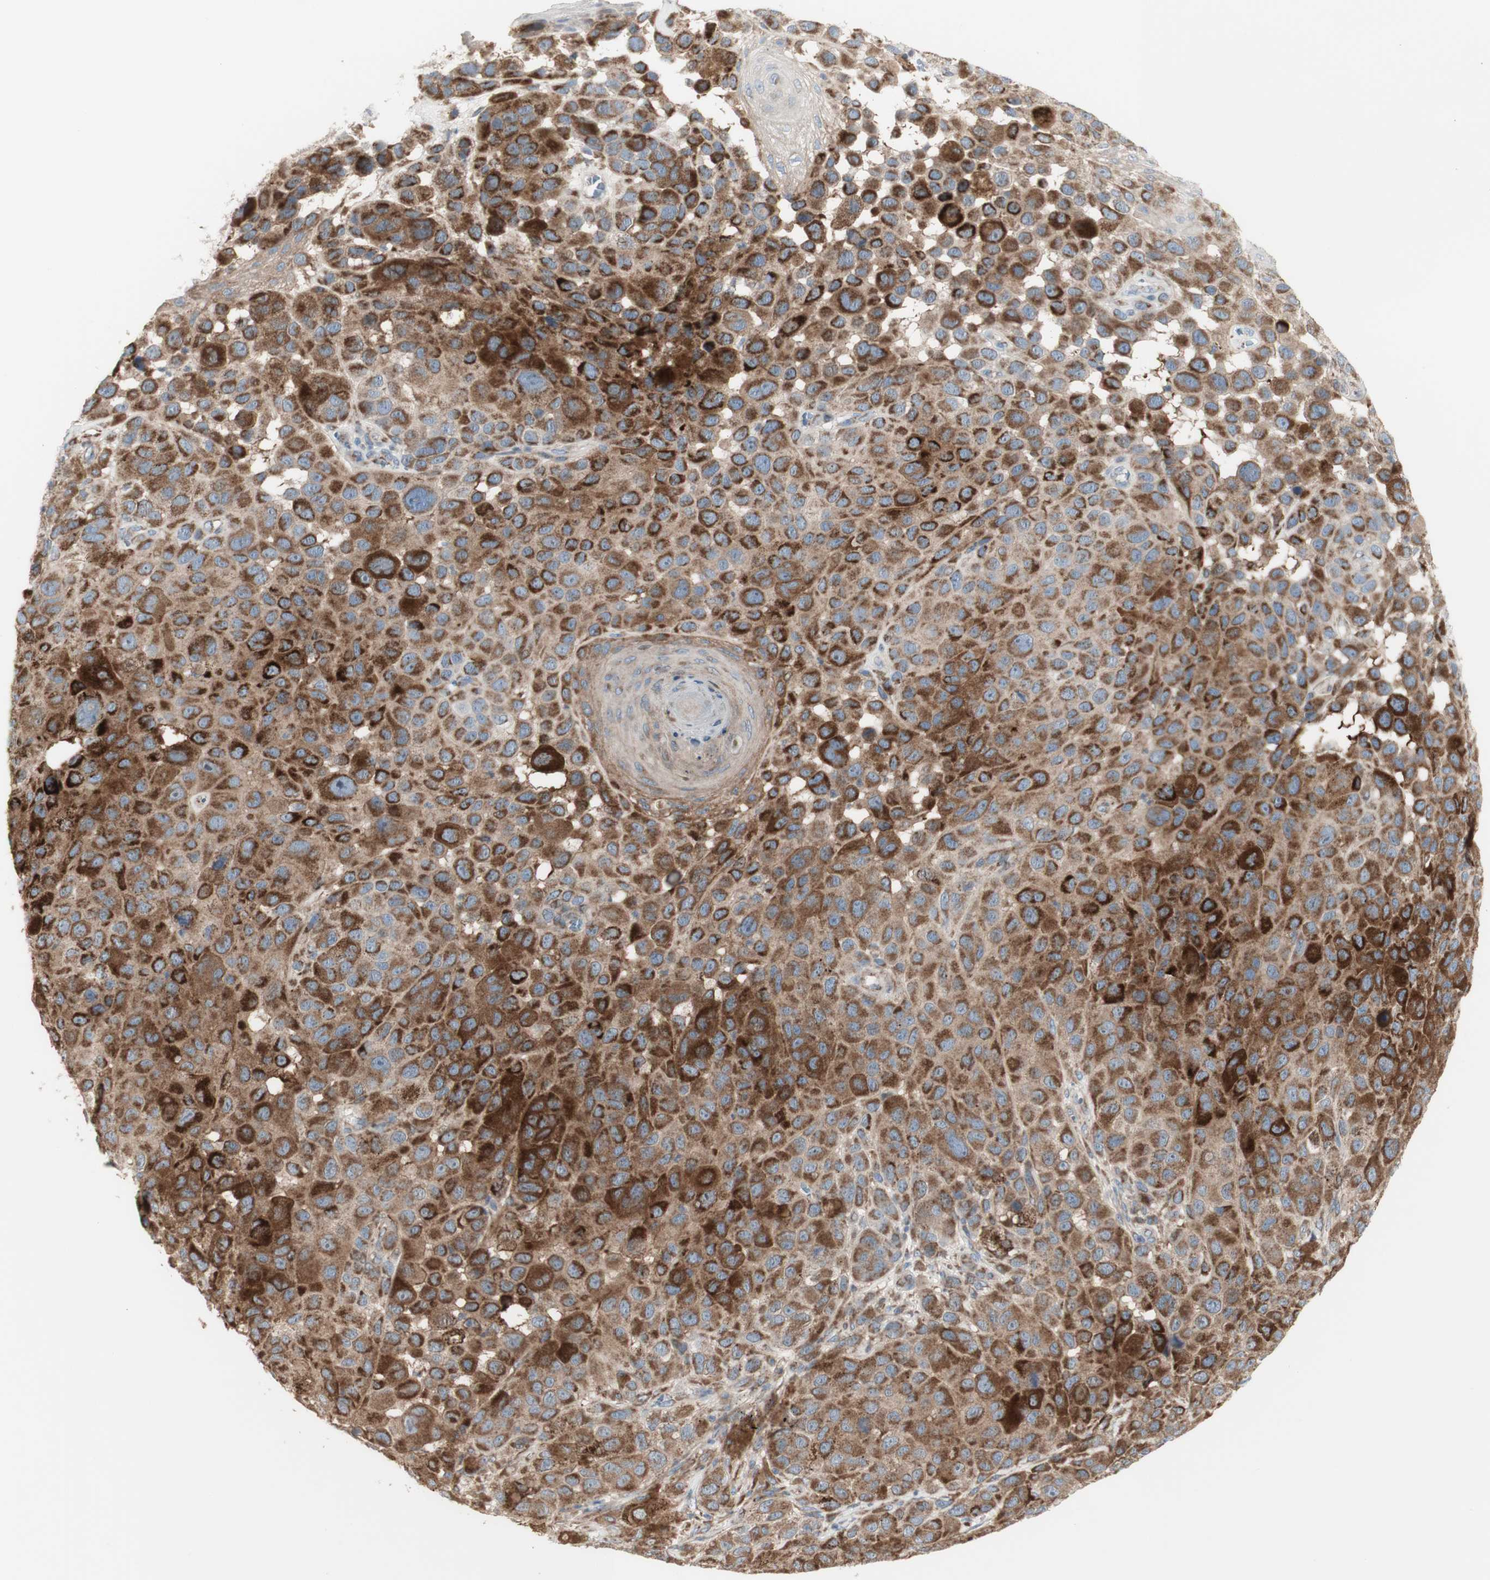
{"staining": {"intensity": "strong", "quantity": "25%-75%", "location": "cytoplasmic/membranous"}, "tissue": "melanoma", "cell_type": "Tumor cells", "image_type": "cancer", "snomed": [{"axis": "morphology", "description": "Malignant melanoma, NOS"}, {"axis": "topography", "description": "Skin"}], "caption": "Brown immunohistochemical staining in malignant melanoma demonstrates strong cytoplasmic/membranous staining in about 25%-75% of tumor cells. Using DAB (brown) and hematoxylin (blue) stains, captured at high magnification using brightfield microscopy.", "gene": "C3orf52", "patient": {"sex": "male", "age": 96}}